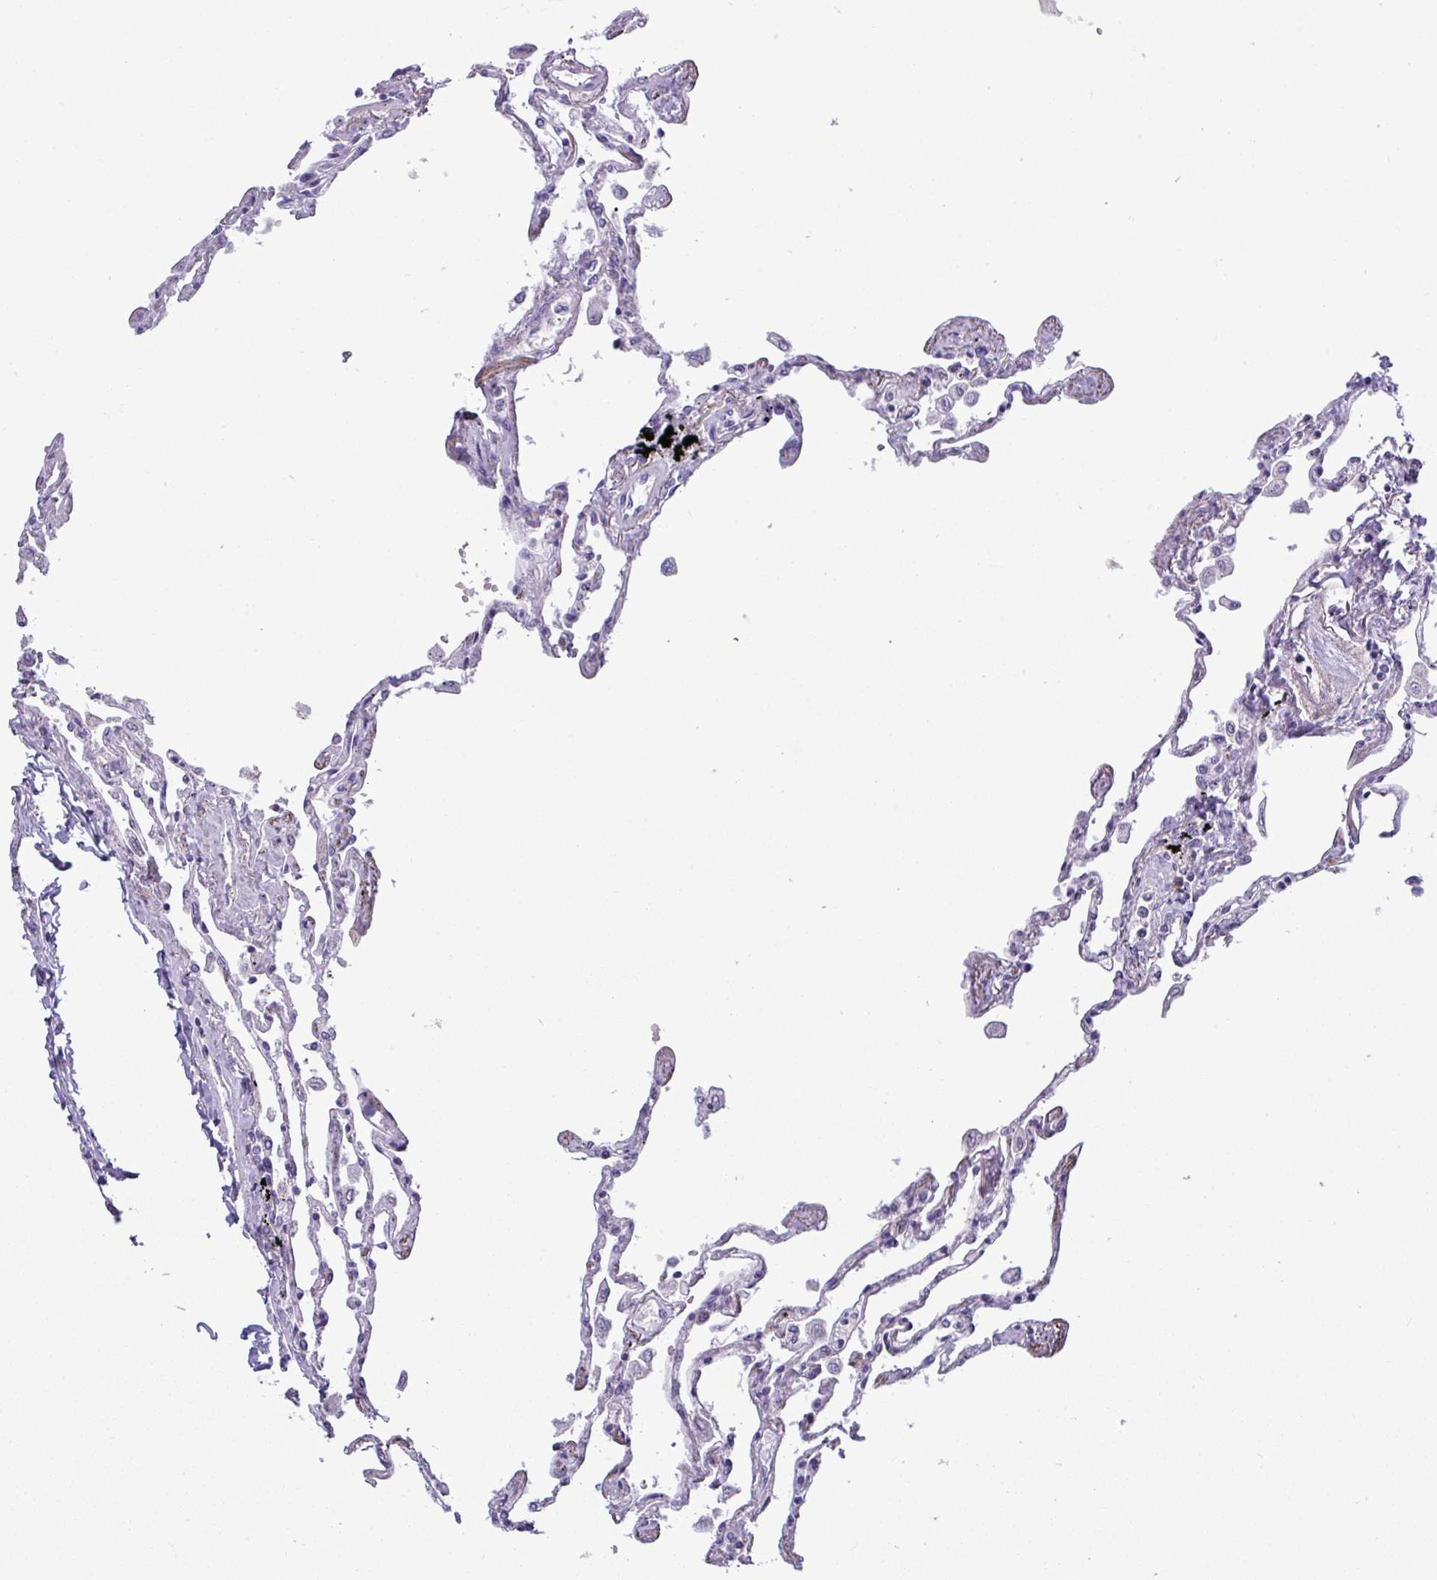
{"staining": {"intensity": "negative", "quantity": "none", "location": "none"}, "tissue": "lung", "cell_type": "Alveolar cells", "image_type": "normal", "snomed": [{"axis": "morphology", "description": "Normal tissue, NOS"}, {"axis": "topography", "description": "Lung"}], "caption": "Micrograph shows no significant protein positivity in alveolar cells of benign lung.", "gene": "TNFSF12", "patient": {"sex": "female", "age": 67}}